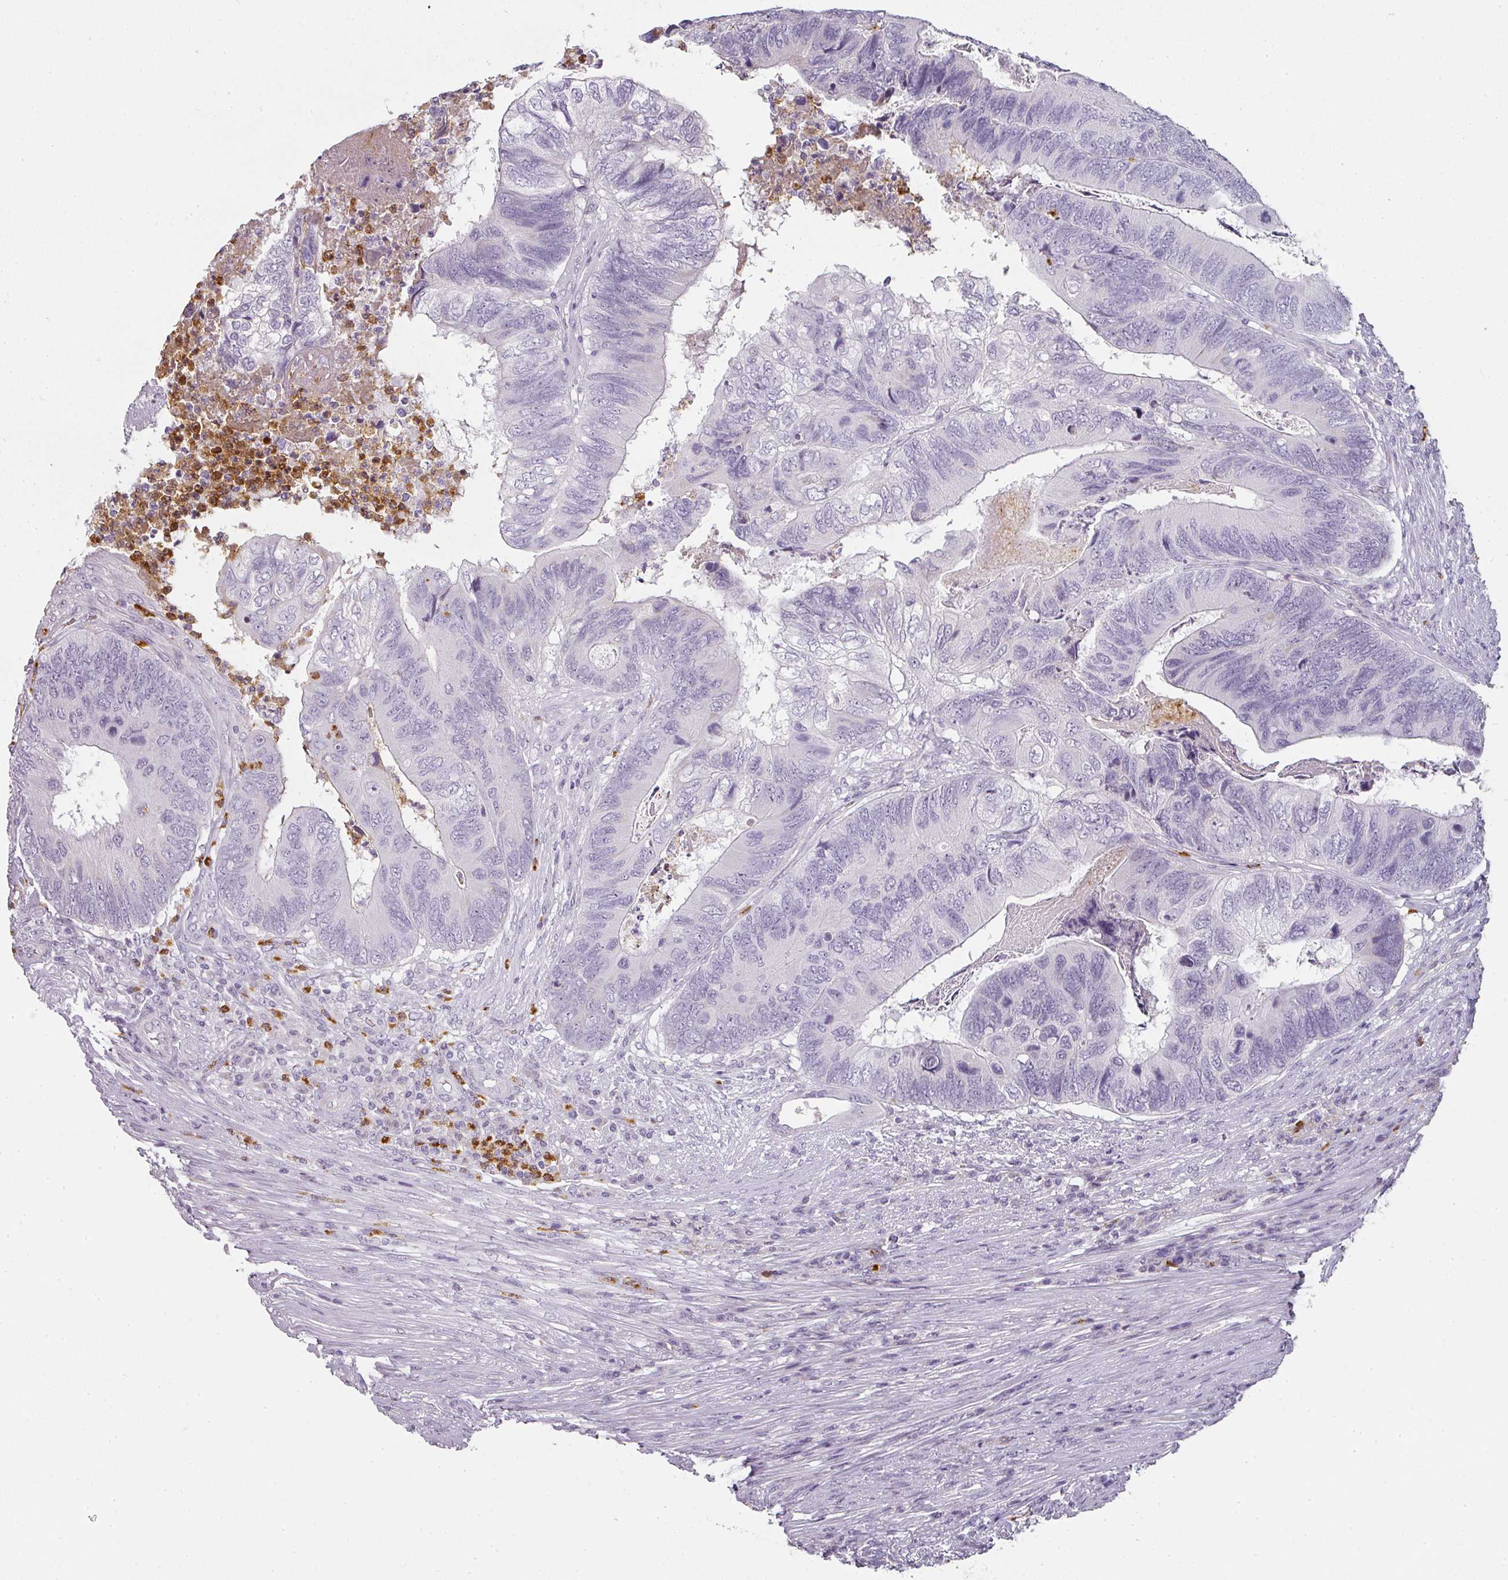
{"staining": {"intensity": "negative", "quantity": "none", "location": "none"}, "tissue": "colorectal cancer", "cell_type": "Tumor cells", "image_type": "cancer", "snomed": [{"axis": "morphology", "description": "Adenocarcinoma, NOS"}, {"axis": "topography", "description": "Colon"}], "caption": "The micrograph exhibits no significant expression in tumor cells of colorectal adenocarcinoma.", "gene": "CAMP", "patient": {"sex": "female", "age": 67}}